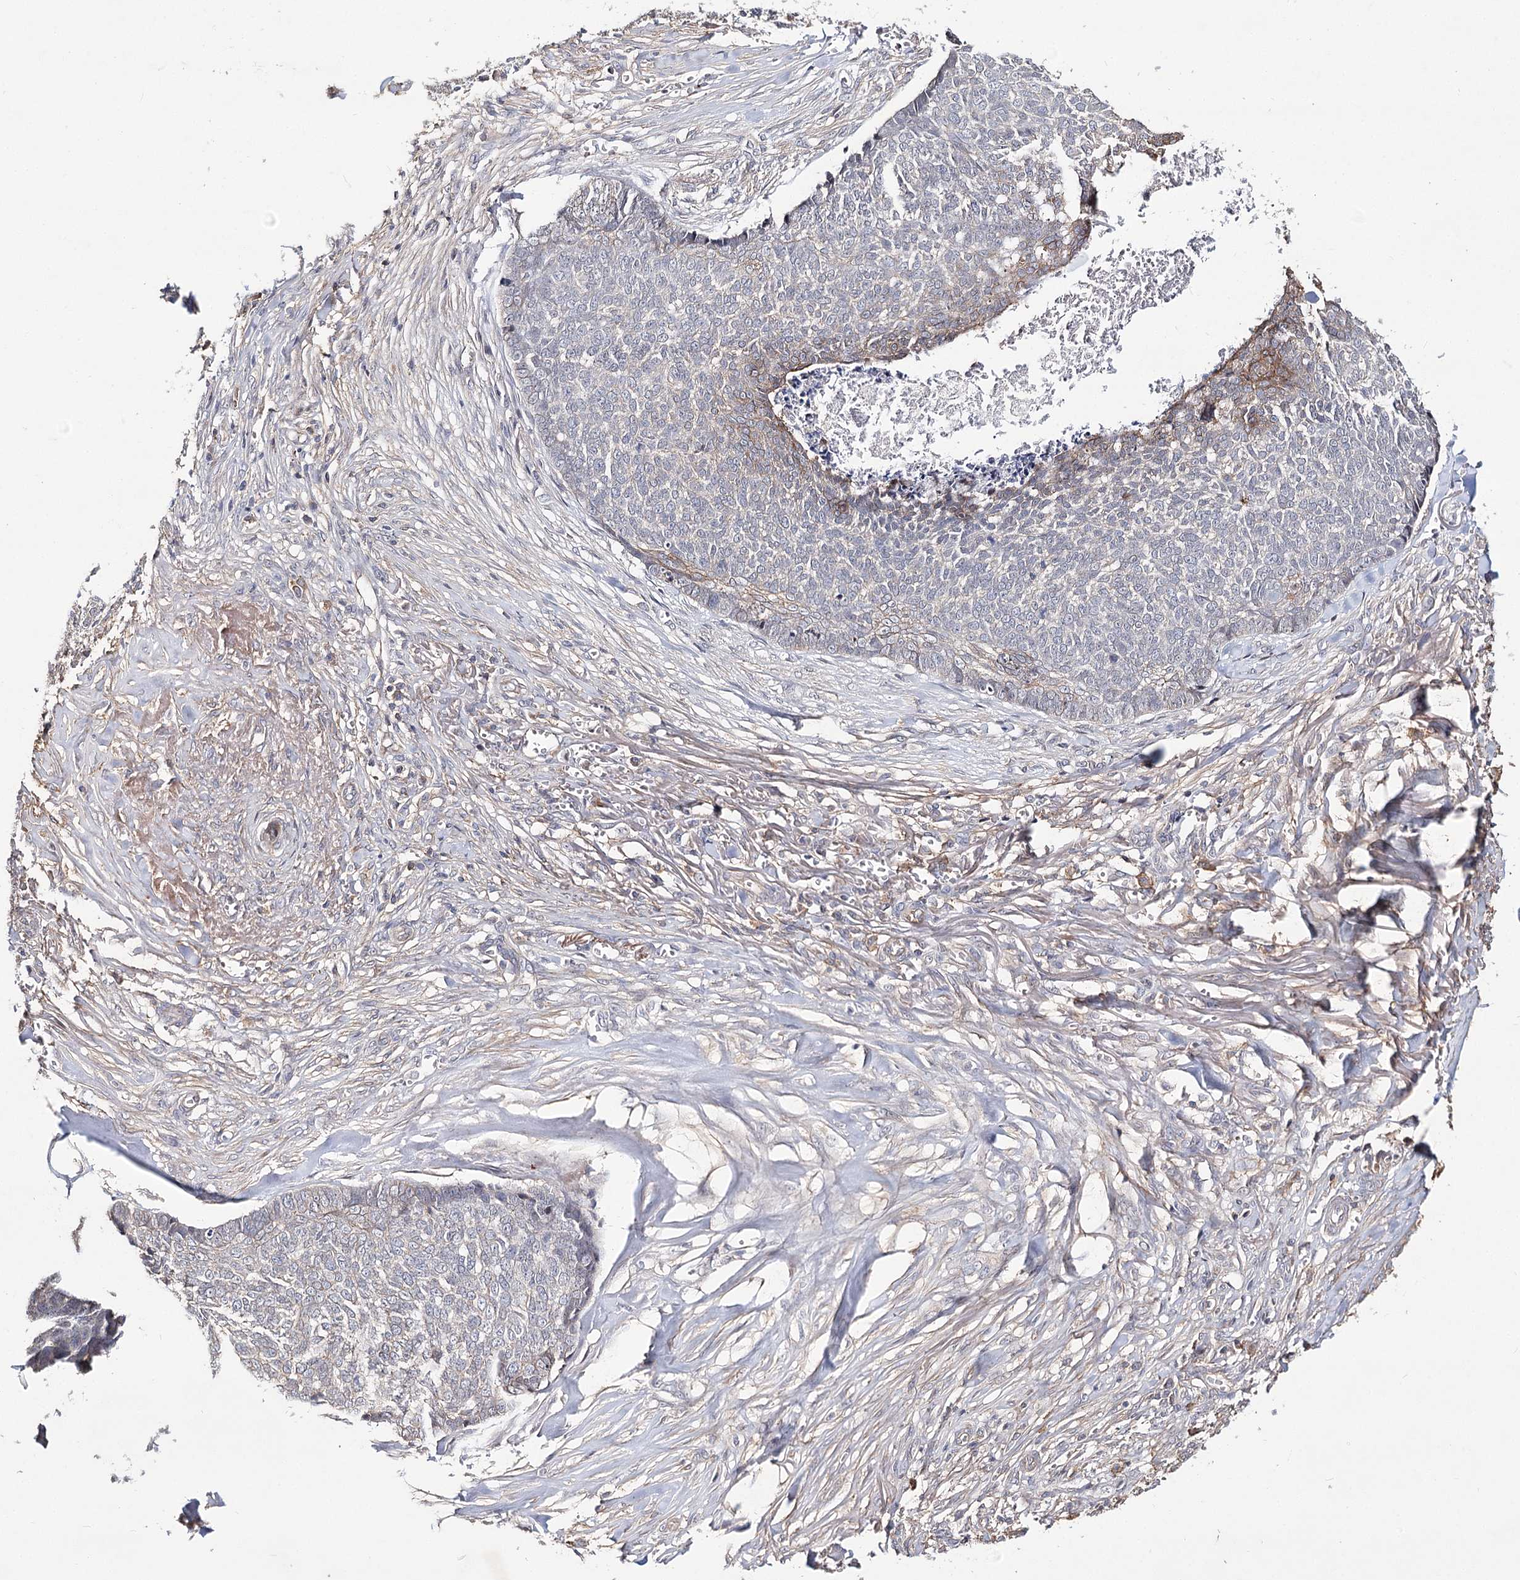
{"staining": {"intensity": "weak", "quantity": "<25%", "location": "cytoplasmic/membranous"}, "tissue": "skin cancer", "cell_type": "Tumor cells", "image_type": "cancer", "snomed": [{"axis": "morphology", "description": "Basal cell carcinoma"}, {"axis": "topography", "description": "Skin"}], "caption": "This histopathology image is of skin cancer stained with immunohistochemistry (IHC) to label a protein in brown with the nuclei are counter-stained blue. There is no expression in tumor cells.", "gene": "TMEM218", "patient": {"sex": "male", "age": 84}}